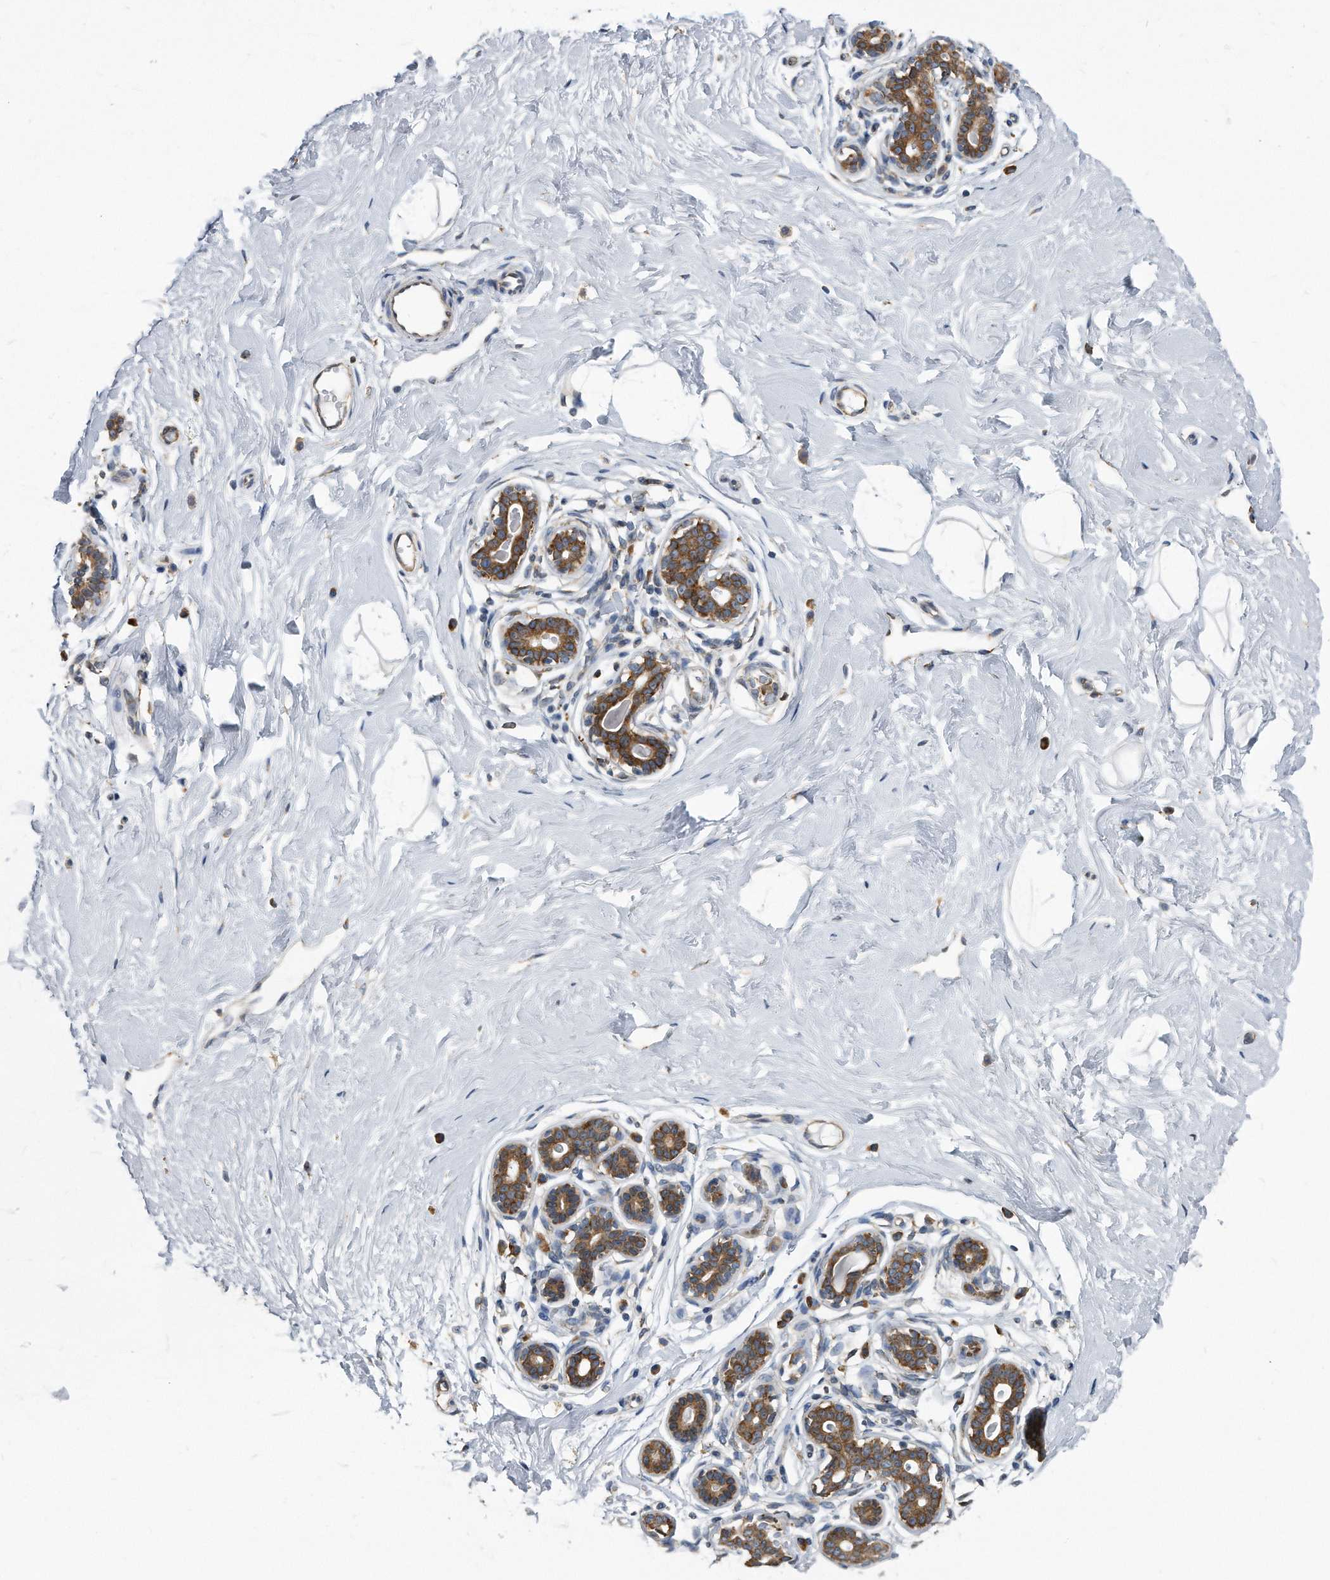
{"staining": {"intensity": "negative", "quantity": "none", "location": "none"}, "tissue": "breast", "cell_type": "Adipocytes", "image_type": "normal", "snomed": [{"axis": "morphology", "description": "Normal tissue, NOS"}, {"axis": "morphology", "description": "Adenoma, NOS"}, {"axis": "topography", "description": "Breast"}], "caption": "High power microscopy micrograph of an IHC histopathology image of normal breast, revealing no significant positivity in adipocytes.", "gene": "CCDC47", "patient": {"sex": "female", "age": 23}}